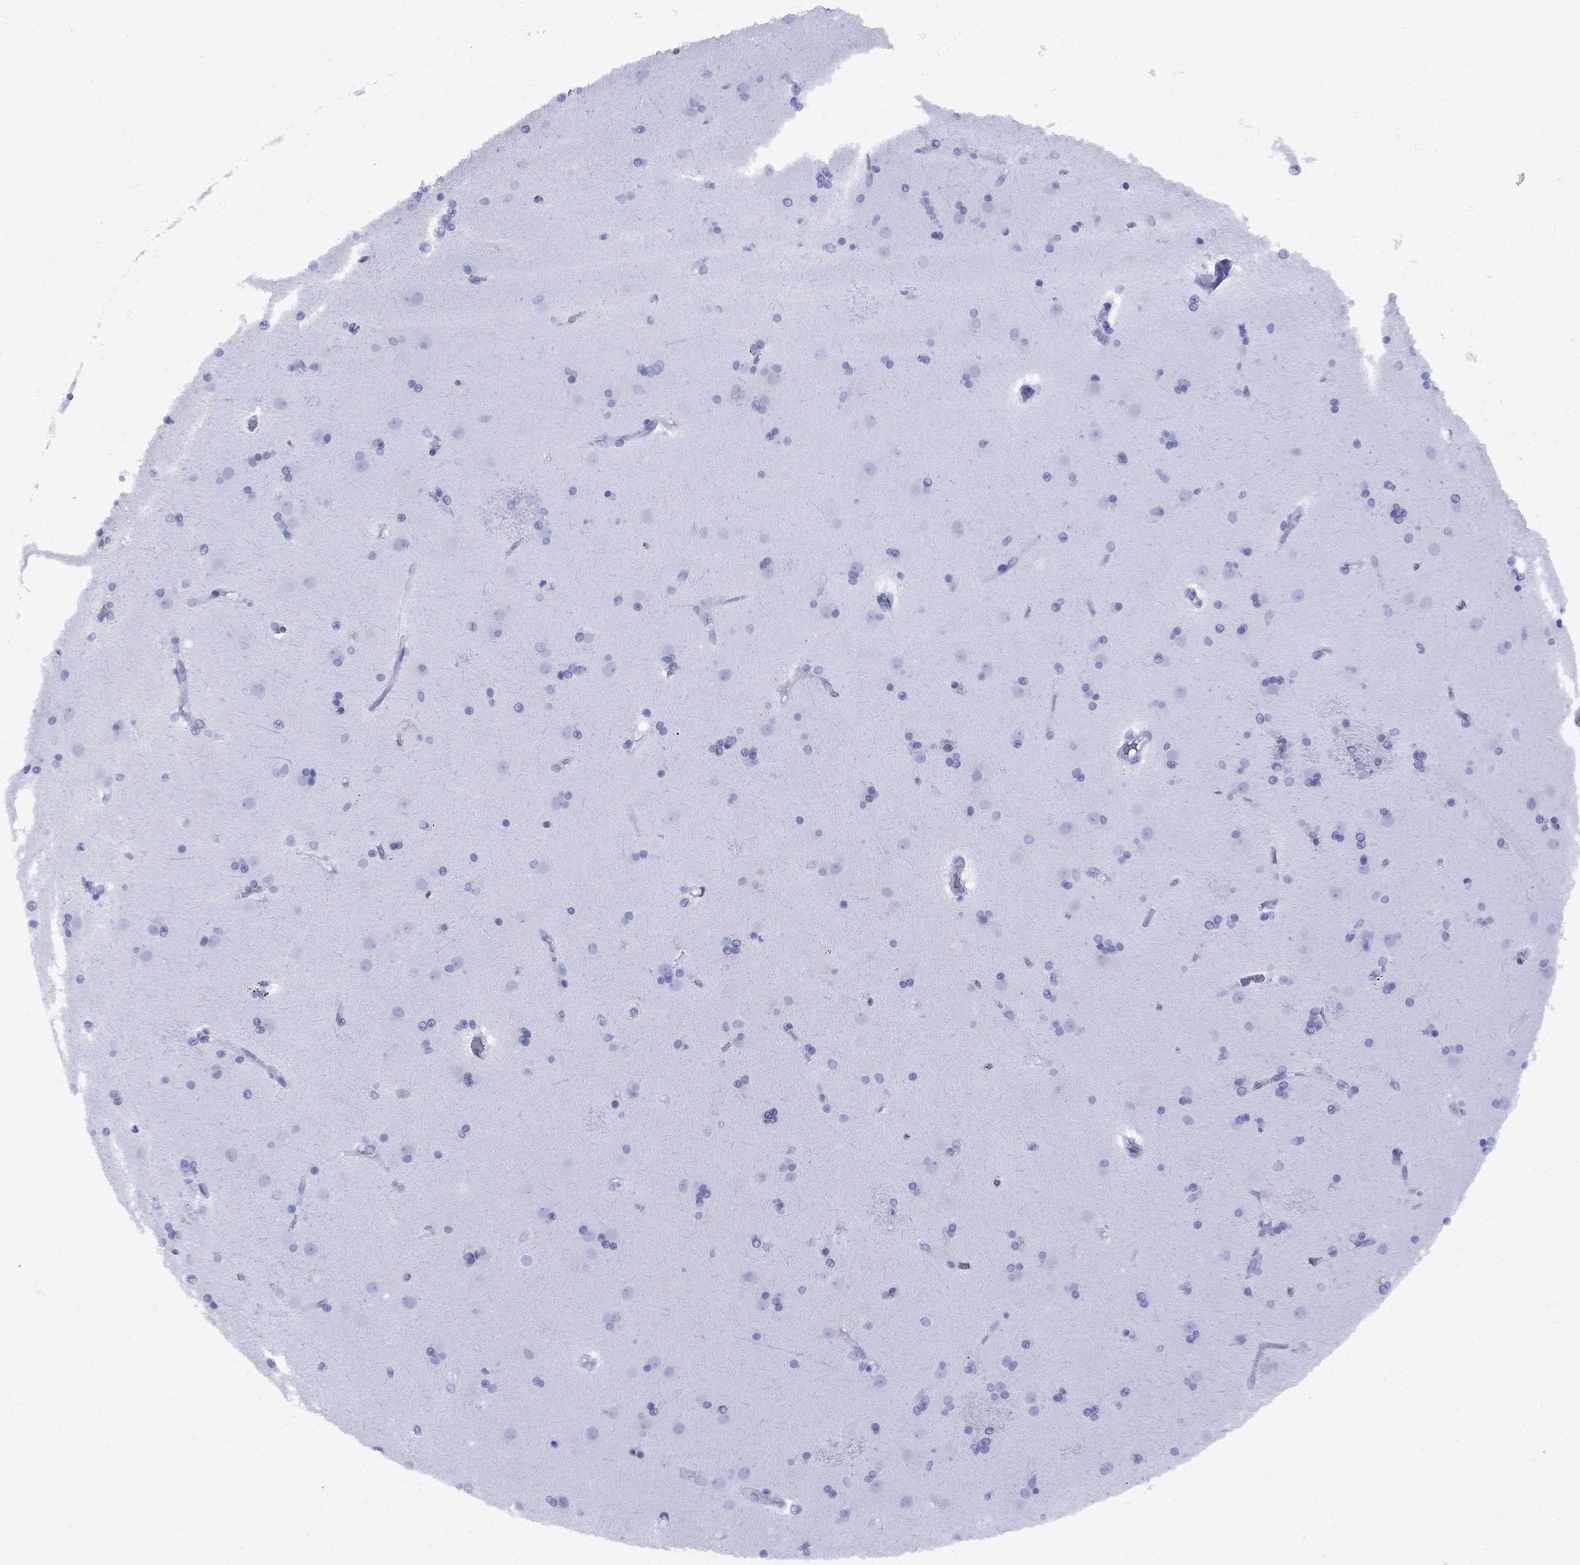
{"staining": {"intensity": "negative", "quantity": "none", "location": "none"}, "tissue": "caudate", "cell_type": "Glial cells", "image_type": "normal", "snomed": [{"axis": "morphology", "description": "Normal tissue, NOS"}, {"axis": "topography", "description": "Lateral ventricle wall"}], "caption": "Caudate was stained to show a protein in brown. There is no significant expression in glial cells. The staining was performed using DAB (3,3'-diaminobenzidine) to visualize the protein expression in brown, while the nuclei were stained in blue with hematoxylin (Magnification: 20x).", "gene": "SMCP", "patient": {"sex": "female", "age": 71}}